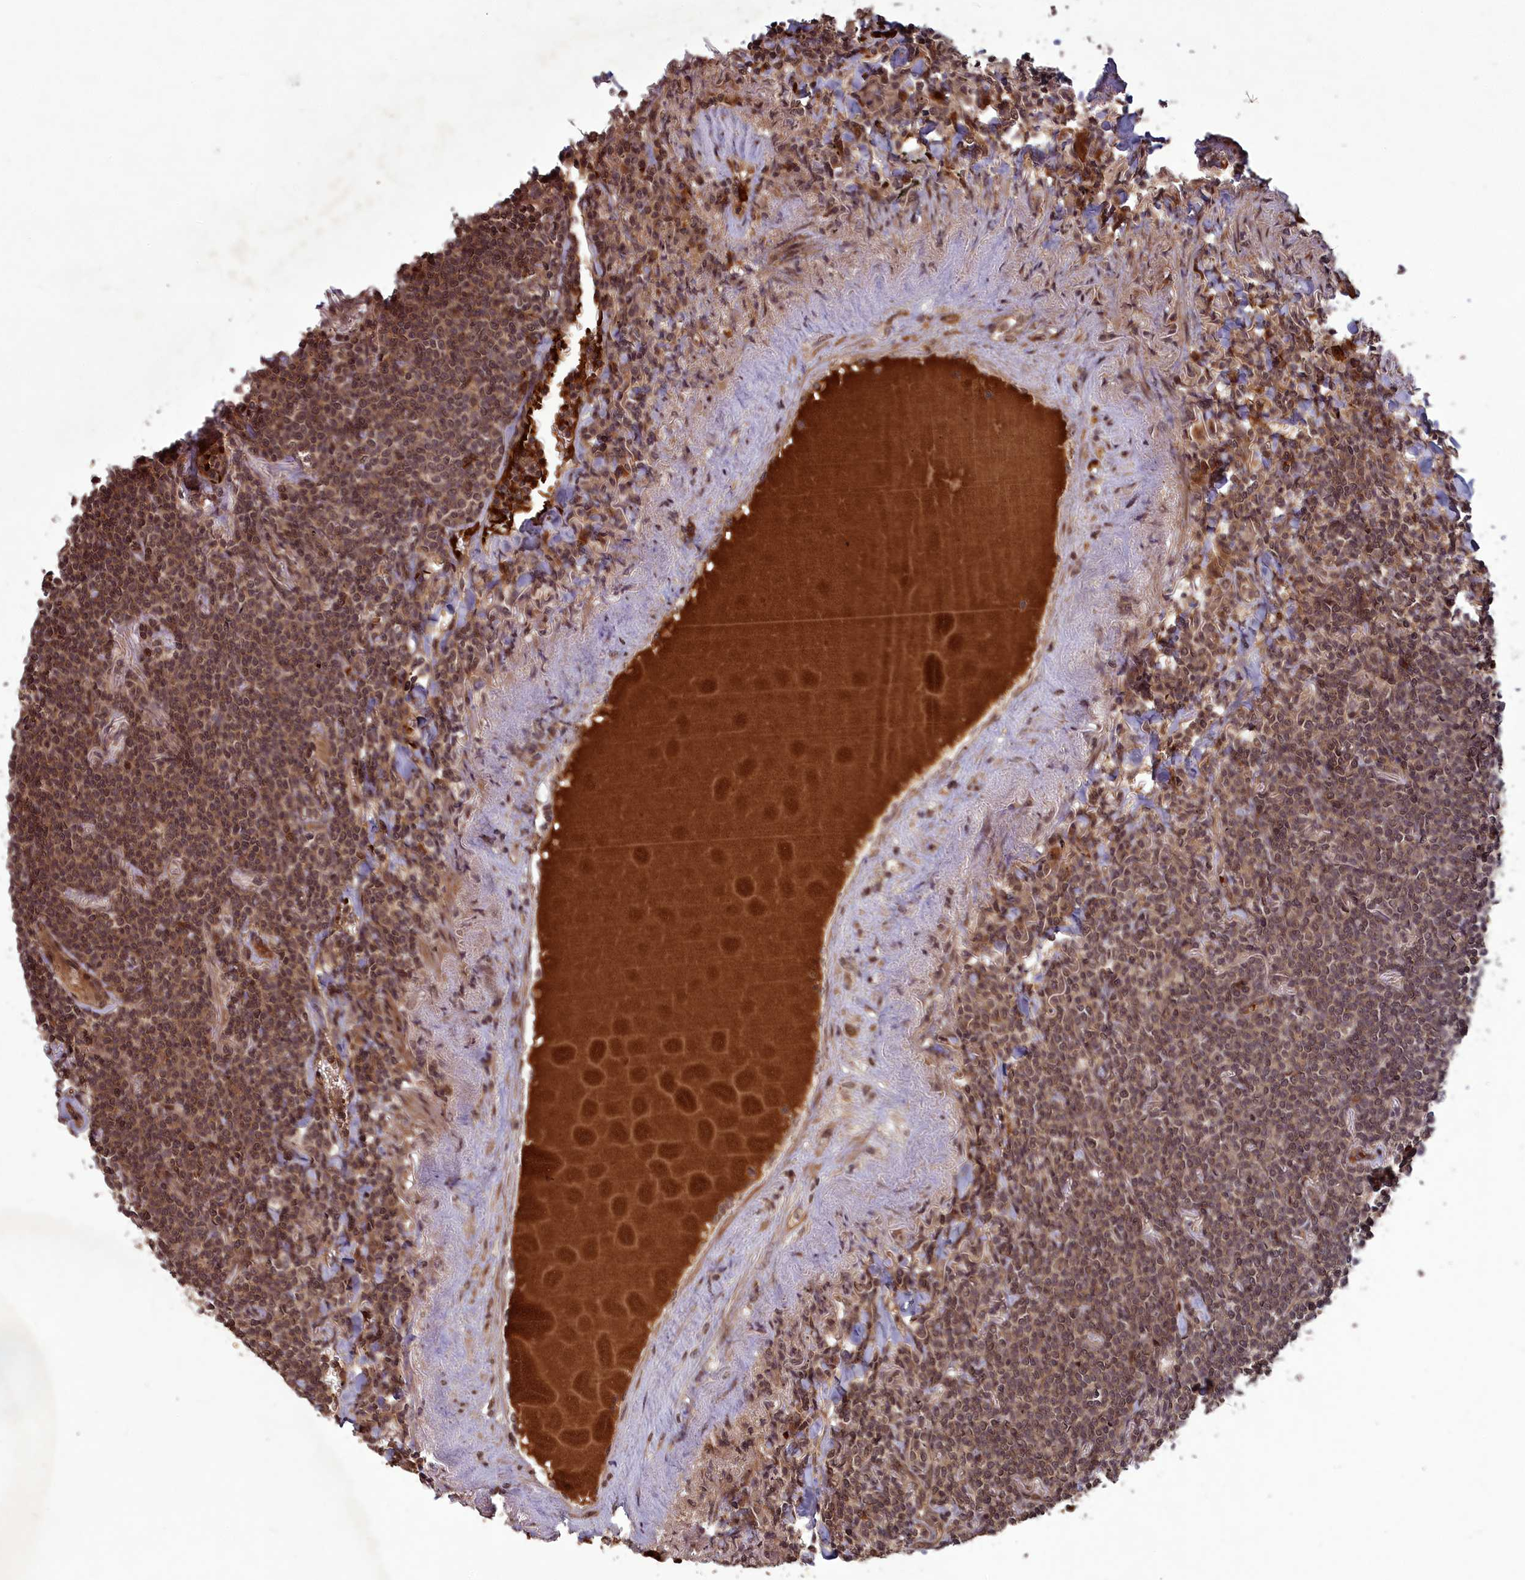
{"staining": {"intensity": "moderate", "quantity": ">75%", "location": "cytoplasmic/membranous,nuclear"}, "tissue": "lymphoma", "cell_type": "Tumor cells", "image_type": "cancer", "snomed": [{"axis": "morphology", "description": "Malignant lymphoma, non-Hodgkin's type, Low grade"}, {"axis": "topography", "description": "Lung"}], "caption": "The histopathology image displays a brown stain indicating the presence of a protein in the cytoplasmic/membranous and nuclear of tumor cells in lymphoma. (DAB (3,3'-diaminobenzidine) = brown stain, brightfield microscopy at high magnification).", "gene": "SRMS", "patient": {"sex": "female", "age": 71}}